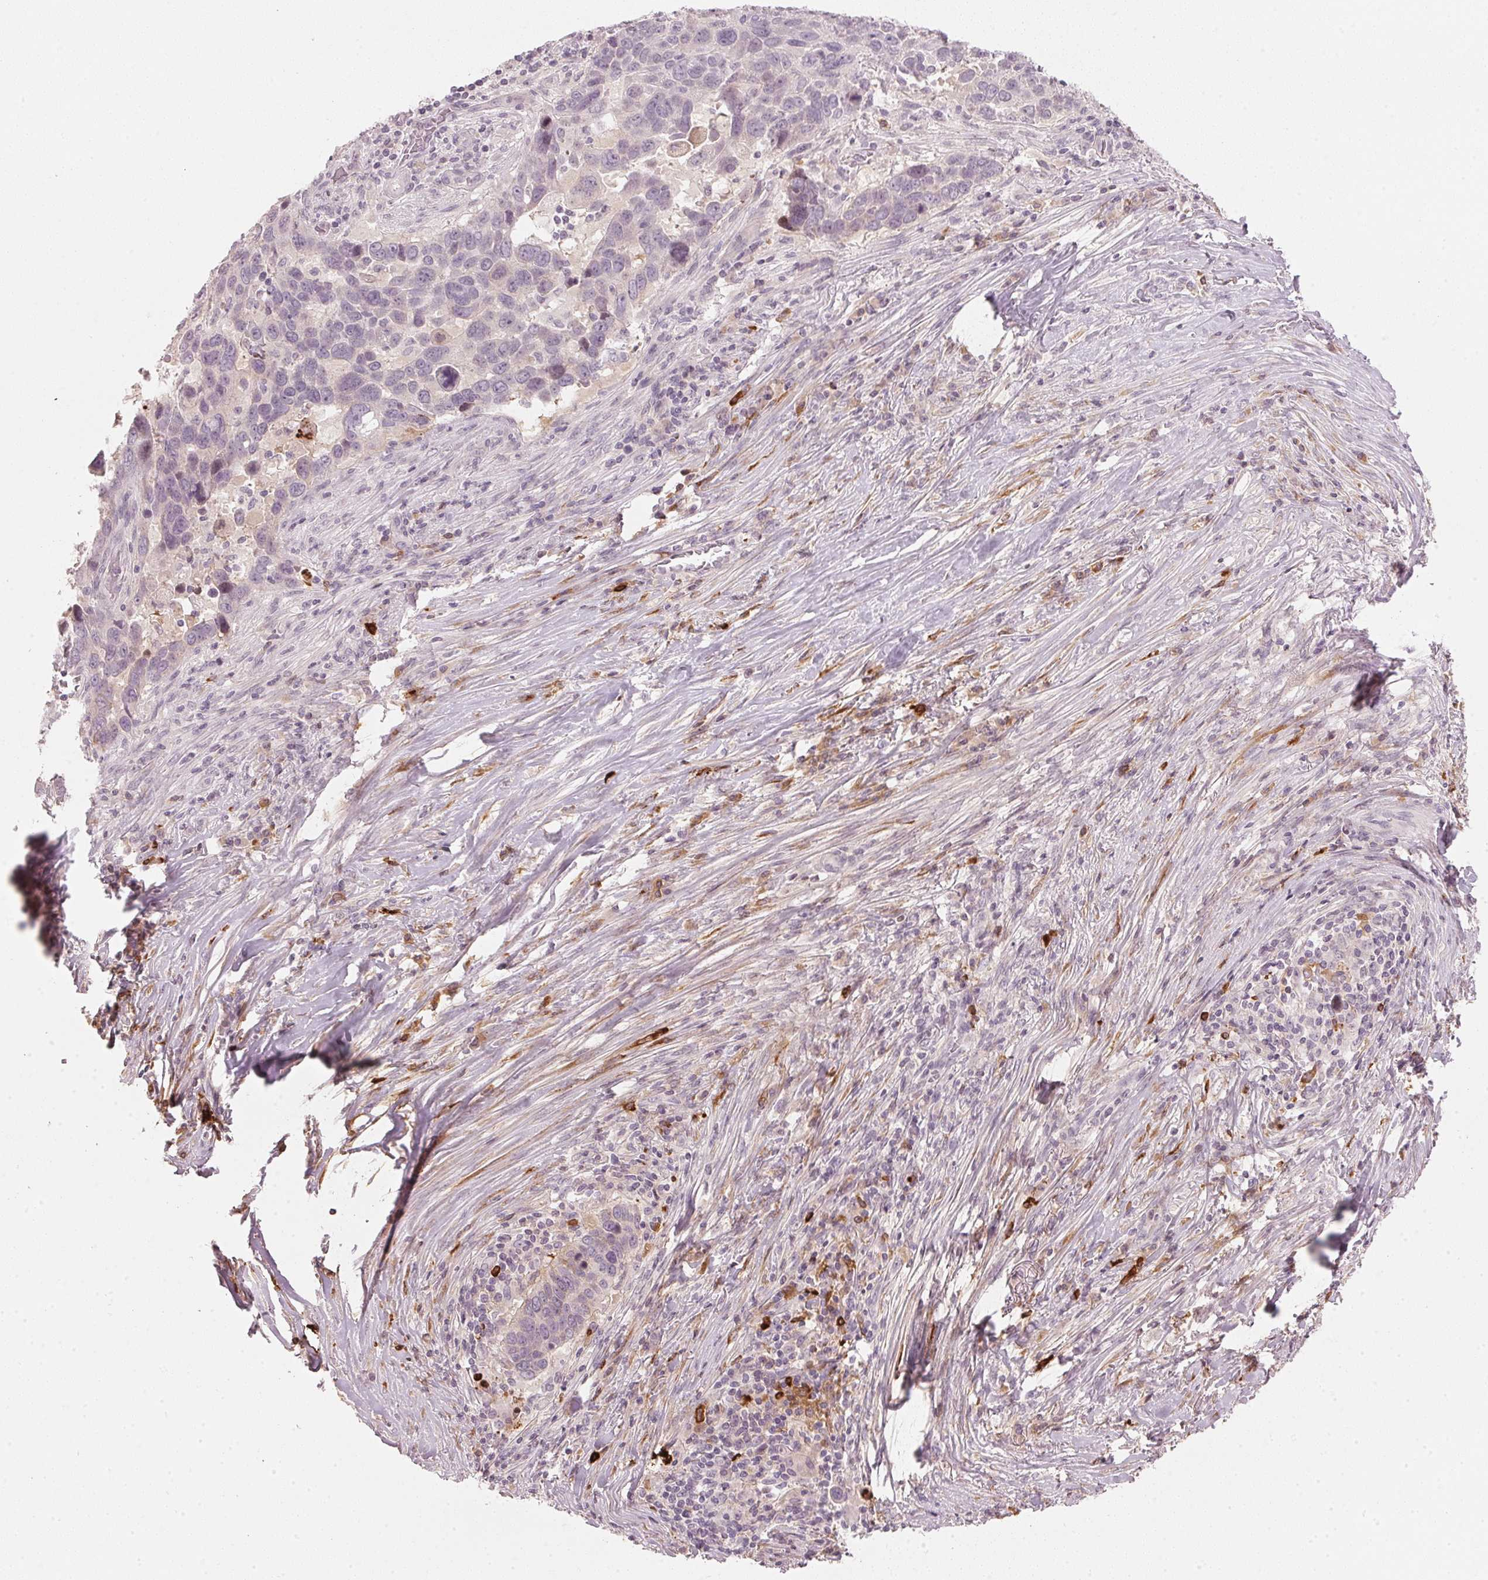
{"staining": {"intensity": "negative", "quantity": "none", "location": "none"}, "tissue": "lung cancer", "cell_type": "Tumor cells", "image_type": "cancer", "snomed": [{"axis": "morphology", "description": "Squamous cell carcinoma, NOS"}, {"axis": "topography", "description": "Lung"}], "caption": "Lung cancer was stained to show a protein in brown. There is no significant staining in tumor cells. (Brightfield microscopy of DAB IHC at high magnification).", "gene": "SFRP4", "patient": {"sex": "male", "age": 68}}